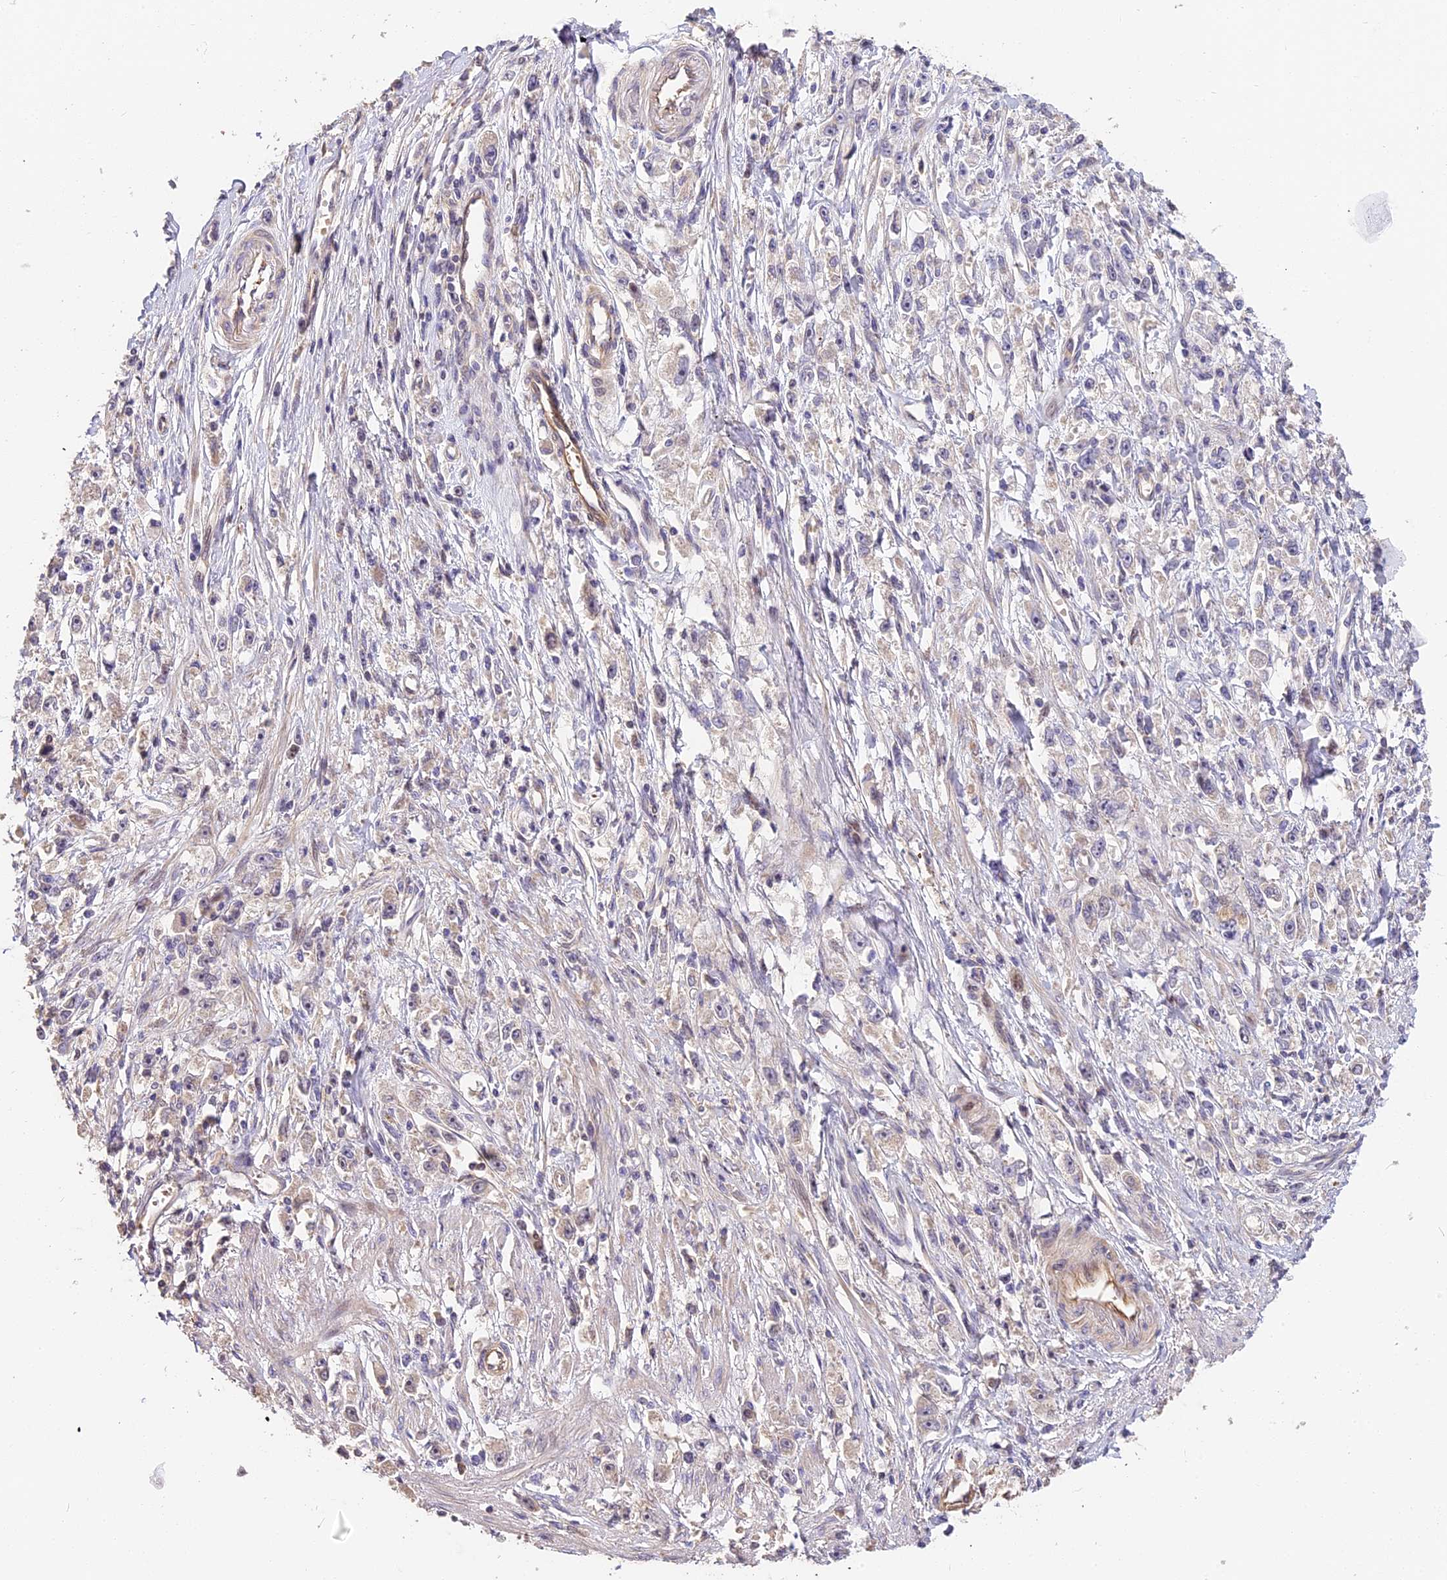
{"staining": {"intensity": "negative", "quantity": "none", "location": "none"}, "tissue": "stomach cancer", "cell_type": "Tumor cells", "image_type": "cancer", "snomed": [{"axis": "morphology", "description": "Adenocarcinoma, NOS"}, {"axis": "topography", "description": "Stomach"}], "caption": "The image reveals no staining of tumor cells in stomach cancer (adenocarcinoma).", "gene": "ARHGAP17", "patient": {"sex": "female", "age": 59}}